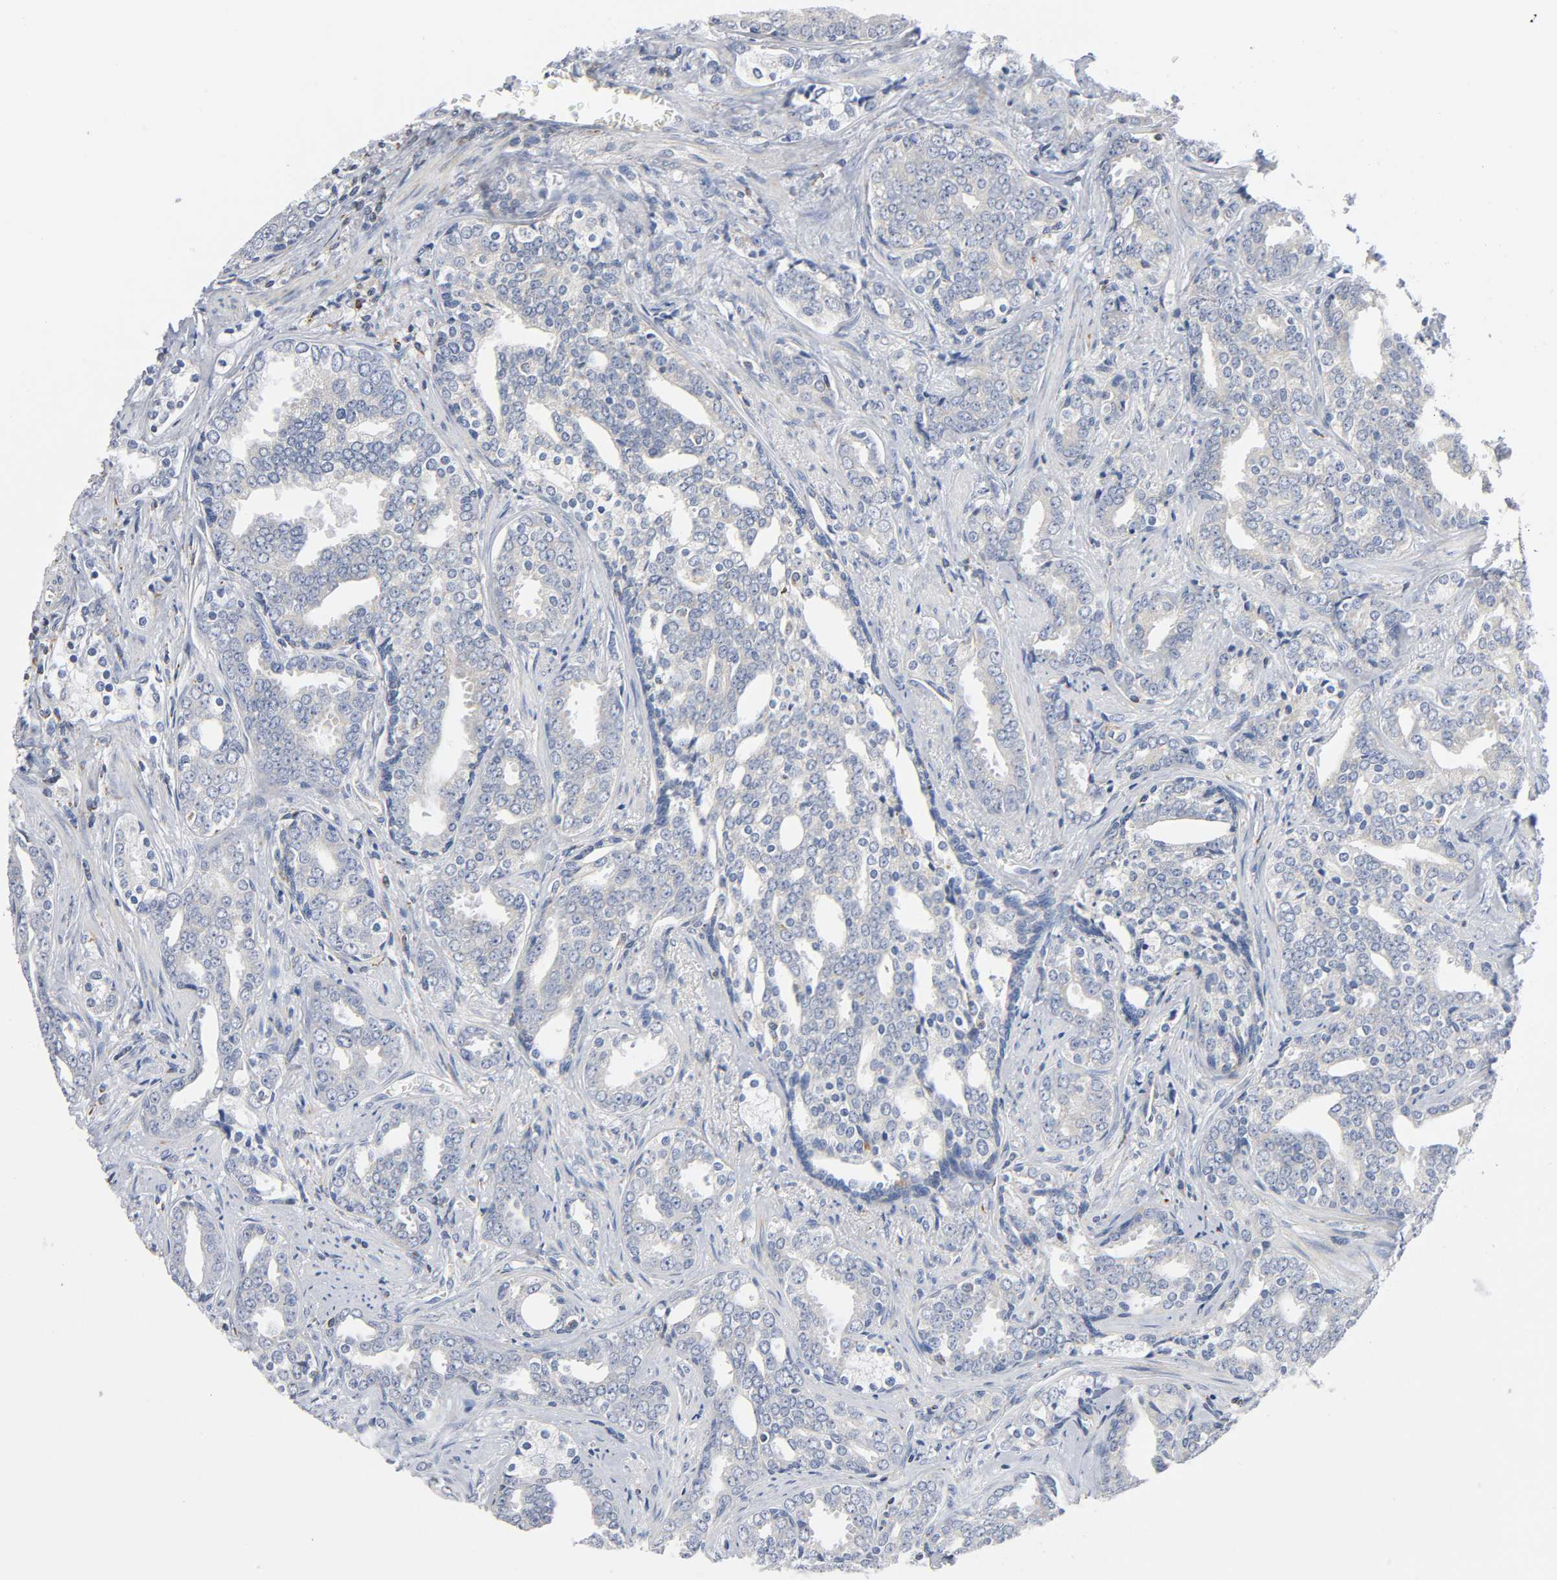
{"staining": {"intensity": "negative", "quantity": "none", "location": "none"}, "tissue": "prostate cancer", "cell_type": "Tumor cells", "image_type": "cancer", "snomed": [{"axis": "morphology", "description": "Adenocarcinoma, High grade"}, {"axis": "topography", "description": "Prostate"}], "caption": "DAB immunohistochemical staining of human high-grade adenocarcinoma (prostate) reveals no significant staining in tumor cells.", "gene": "BAK1", "patient": {"sex": "male", "age": 67}}